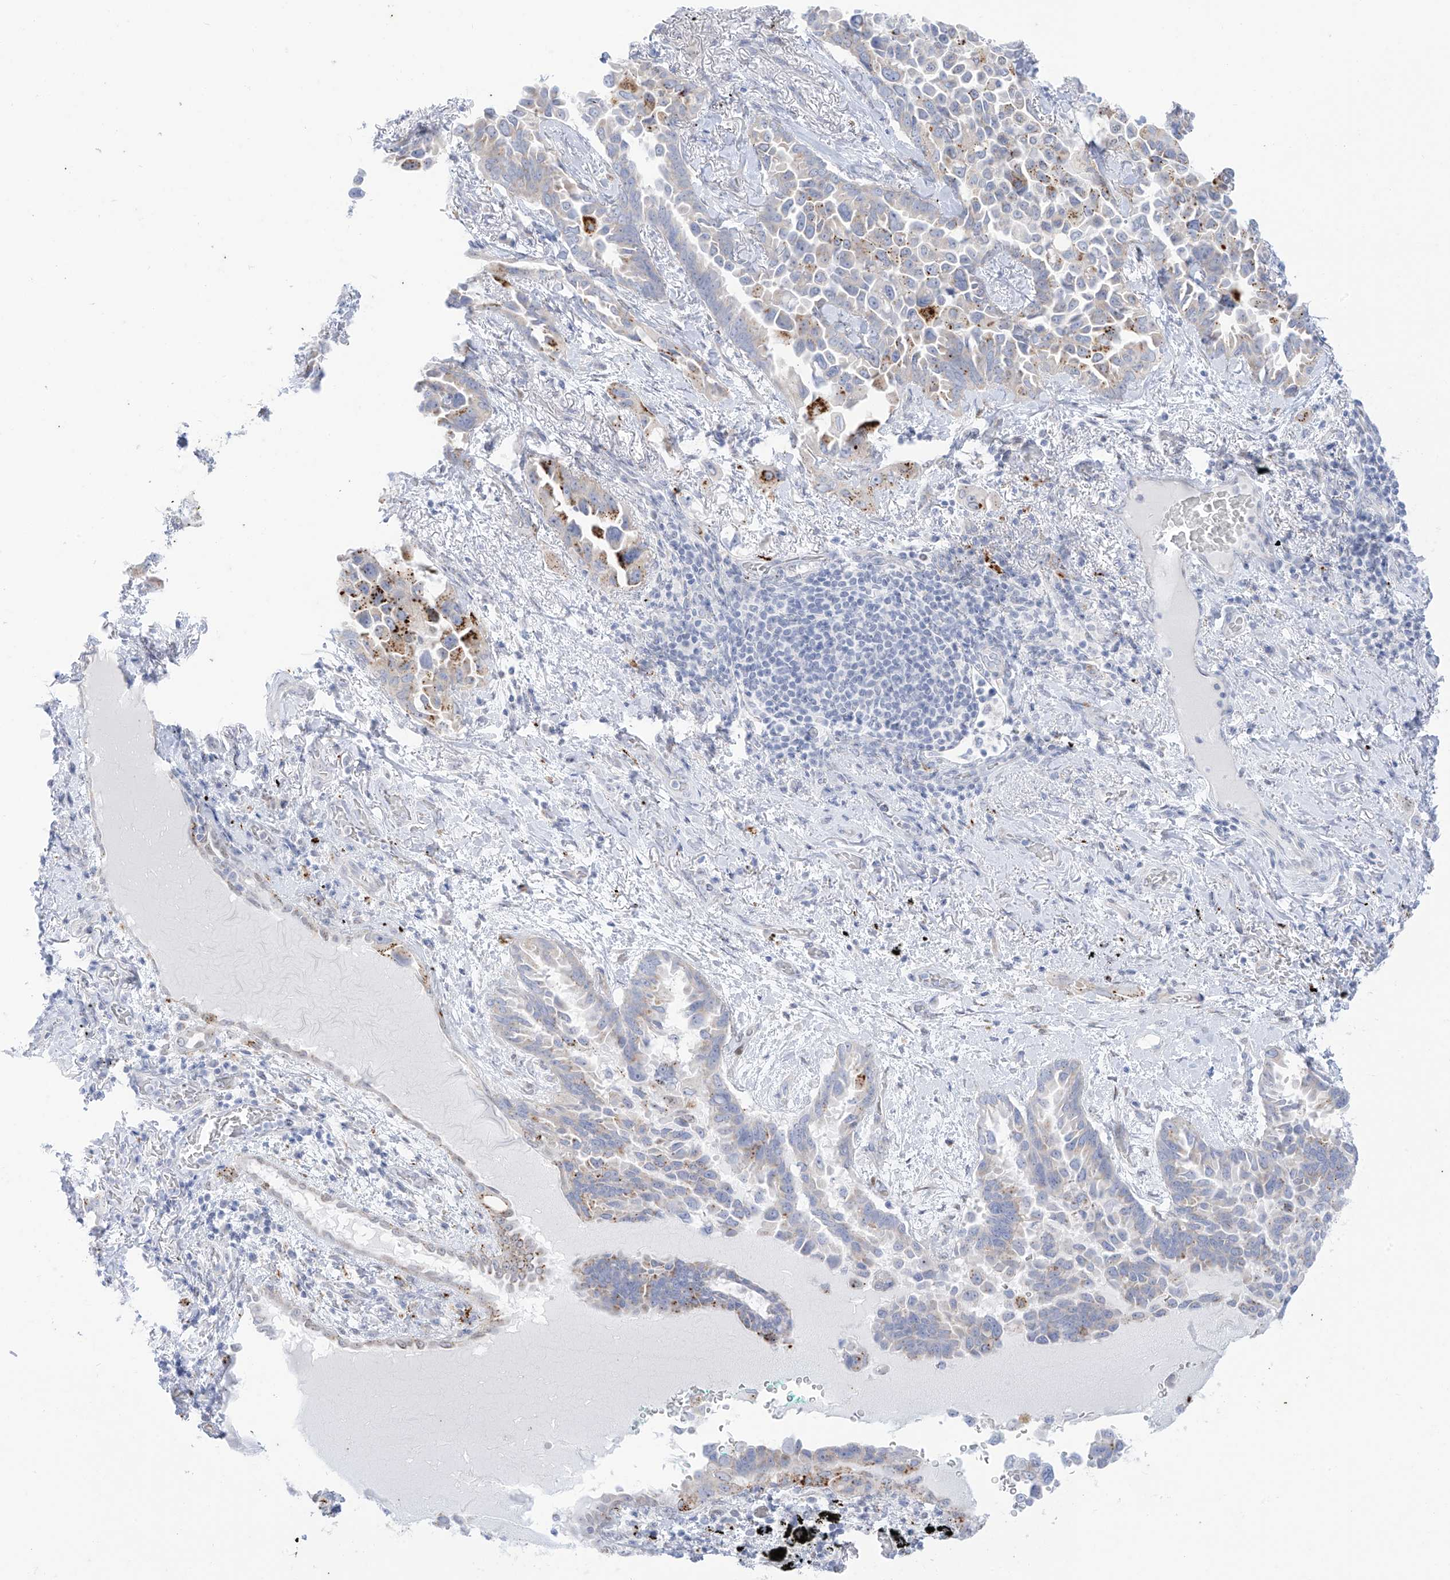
{"staining": {"intensity": "negative", "quantity": "none", "location": "none"}, "tissue": "lung cancer", "cell_type": "Tumor cells", "image_type": "cancer", "snomed": [{"axis": "morphology", "description": "Adenocarcinoma, NOS"}, {"axis": "topography", "description": "Lung"}], "caption": "This is a micrograph of immunohistochemistry staining of adenocarcinoma (lung), which shows no positivity in tumor cells. The staining was performed using DAB to visualize the protein expression in brown, while the nuclei were stained in blue with hematoxylin (Magnification: 20x).", "gene": "PSPH", "patient": {"sex": "female", "age": 67}}